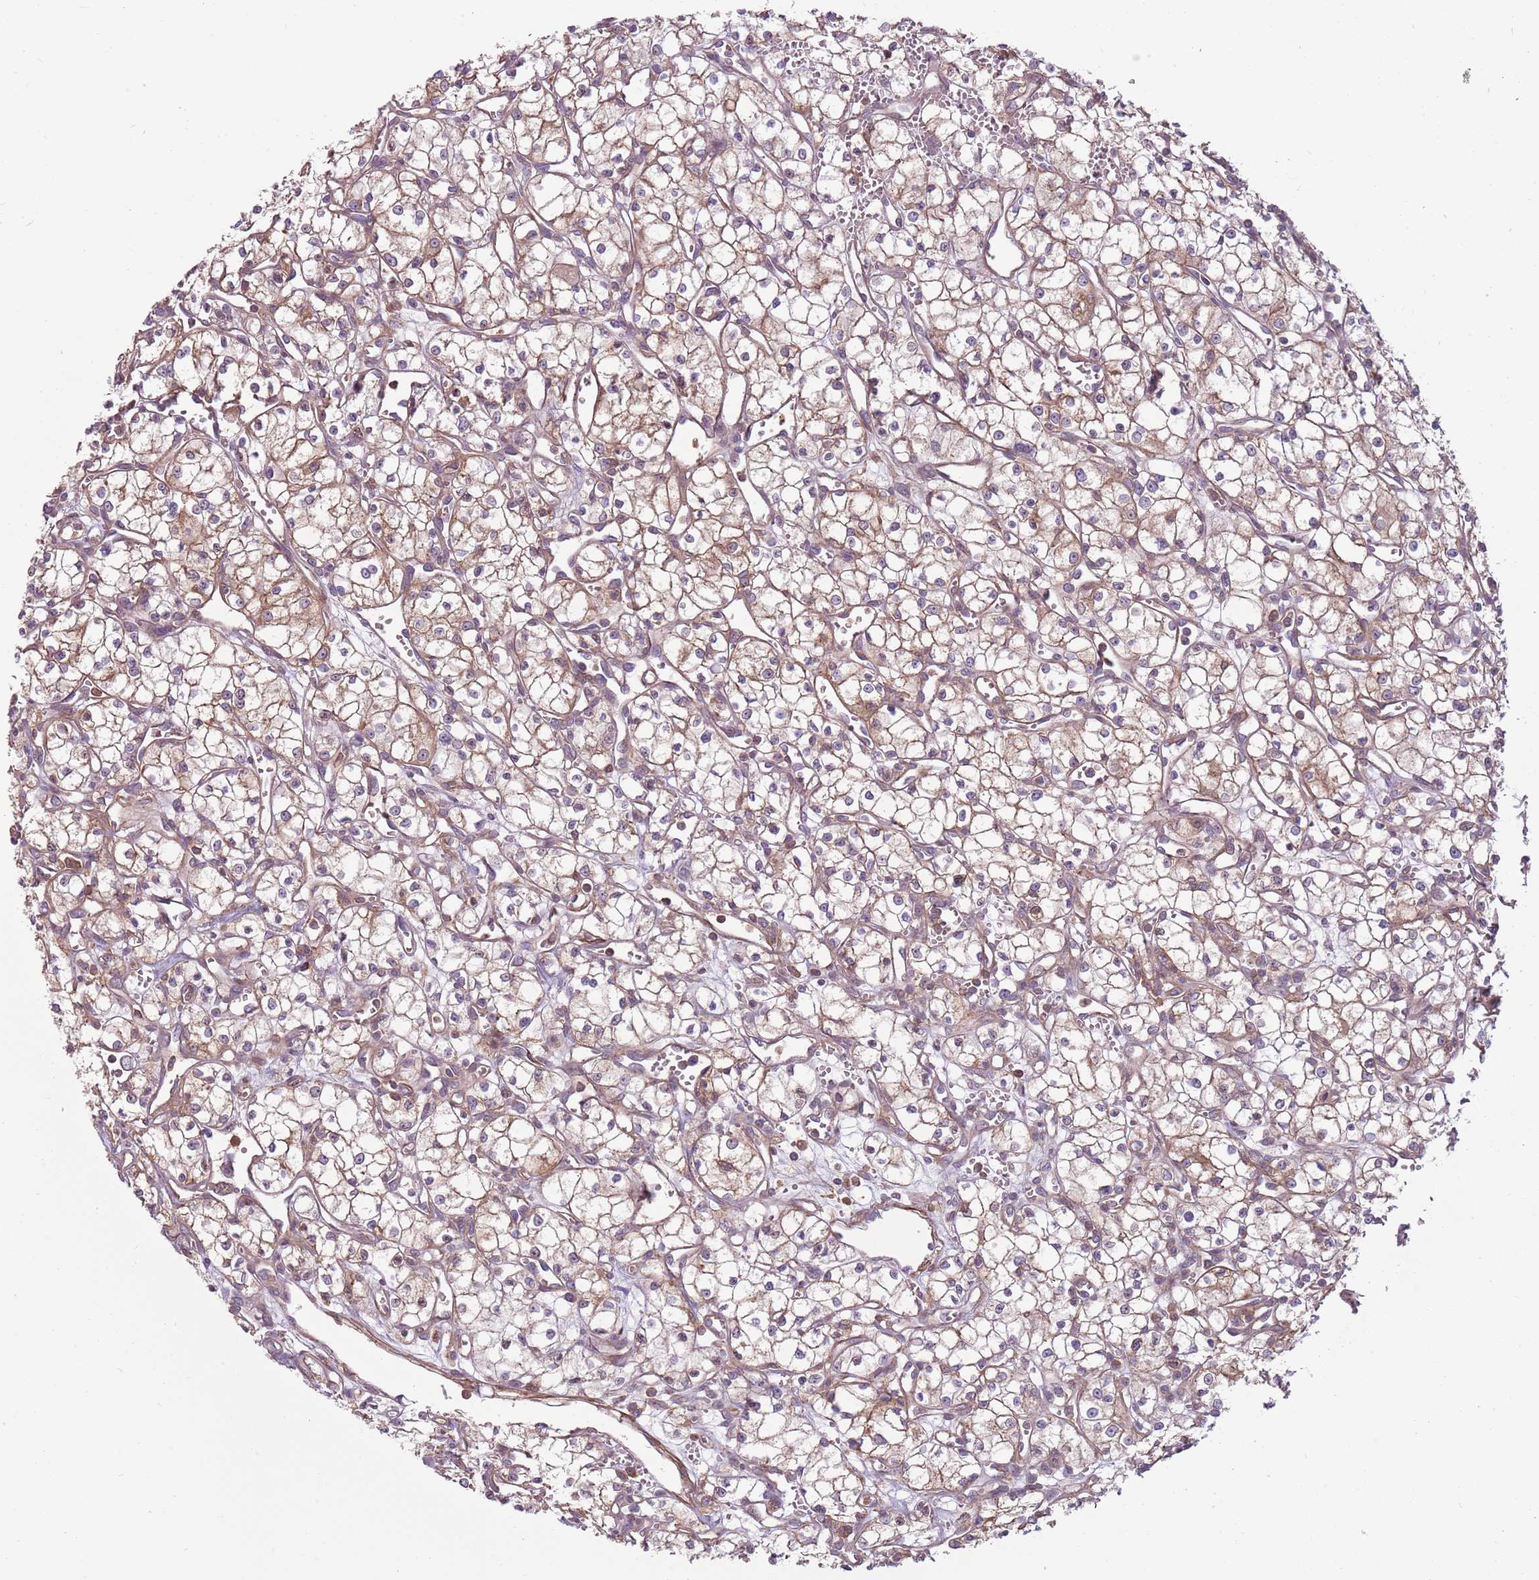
{"staining": {"intensity": "moderate", "quantity": ">75%", "location": "cytoplasmic/membranous"}, "tissue": "renal cancer", "cell_type": "Tumor cells", "image_type": "cancer", "snomed": [{"axis": "morphology", "description": "Adenocarcinoma, NOS"}, {"axis": "topography", "description": "Kidney"}], "caption": "Adenocarcinoma (renal) was stained to show a protein in brown. There is medium levels of moderate cytoplasmic/membranous positivity in approximately >75% of tumor cells.", "gene": "RPL21", "patient": {"sex": "male", "age": 59}}